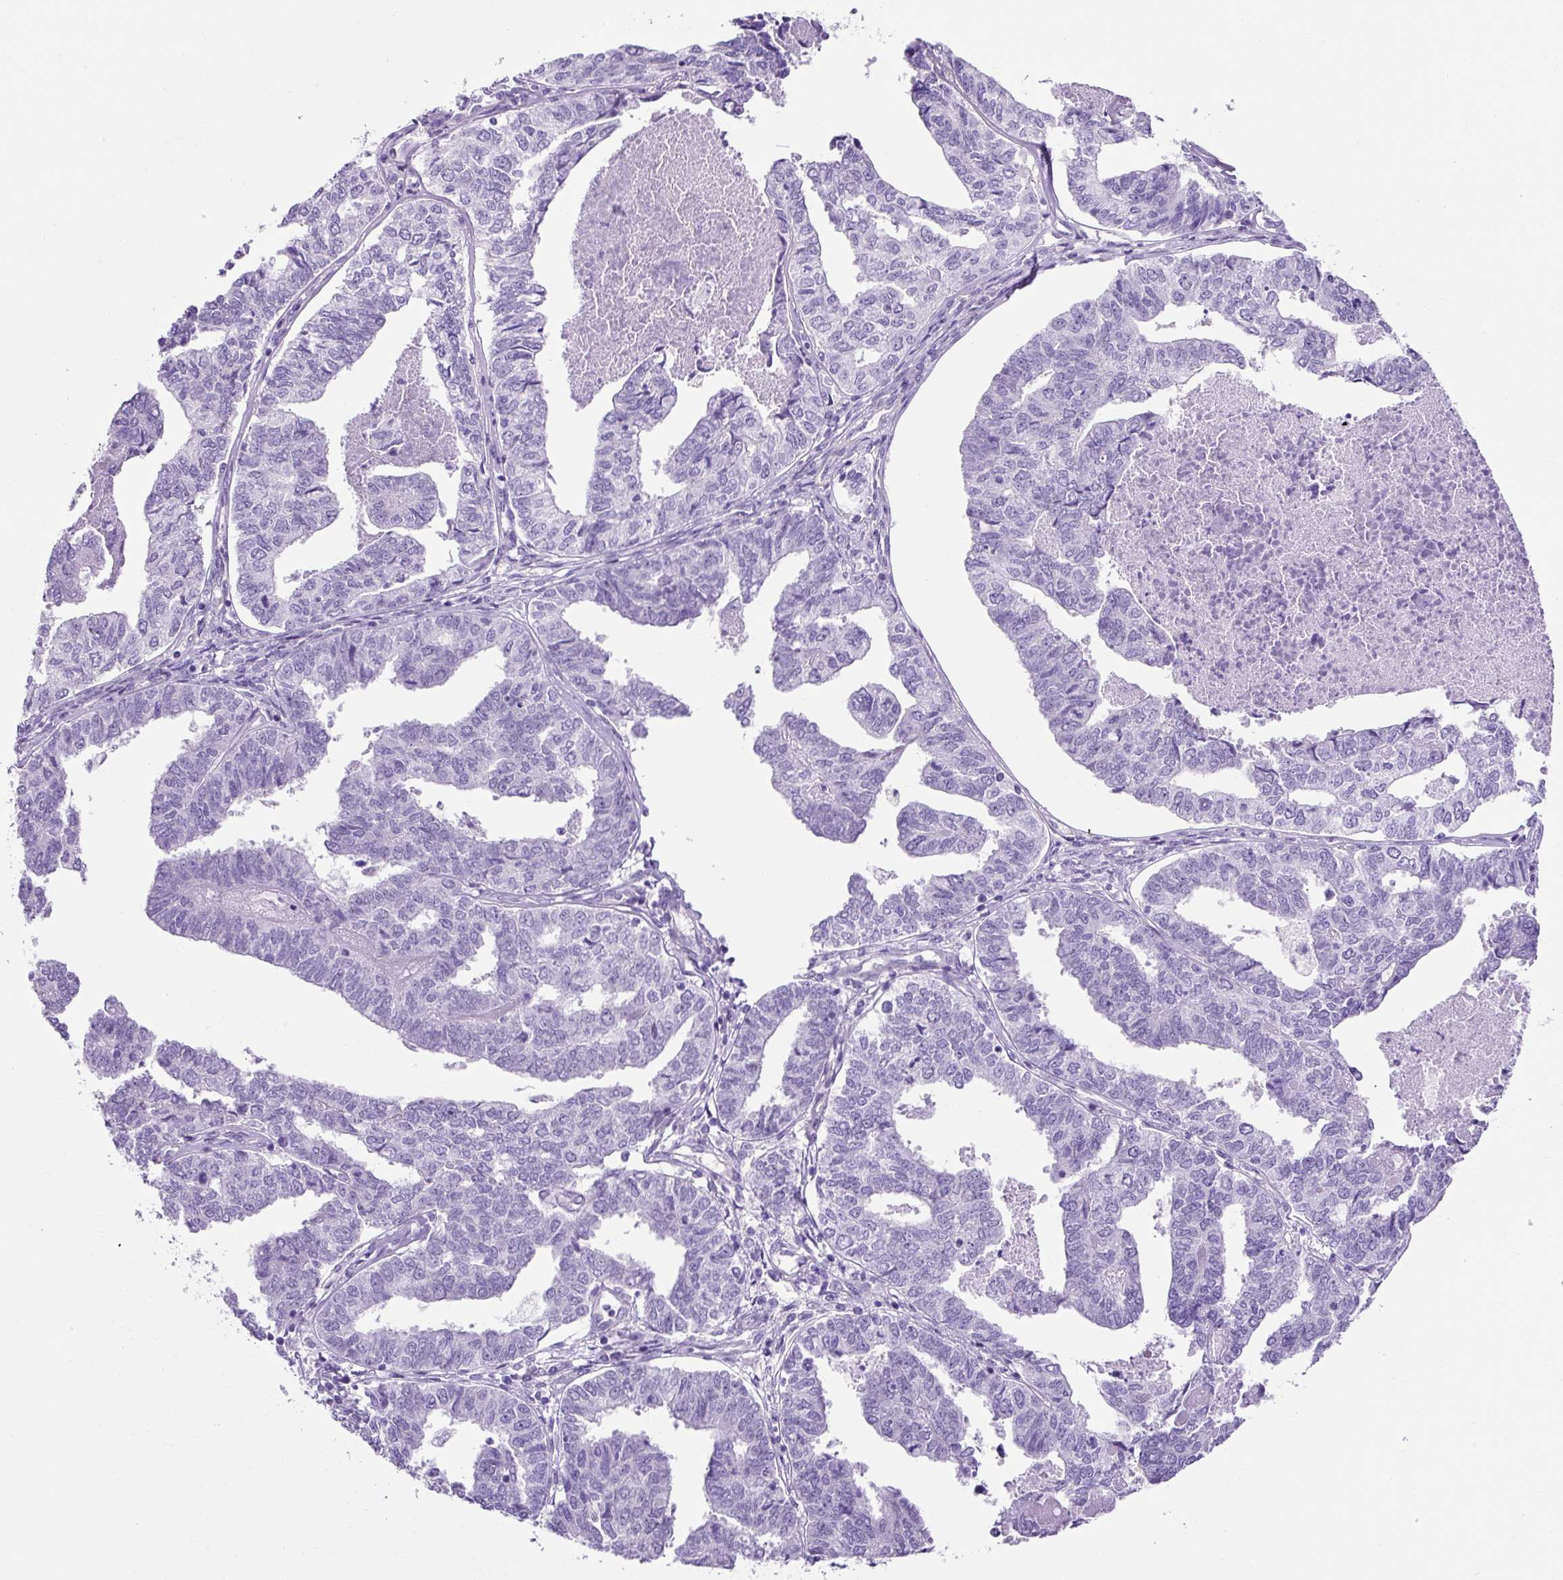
{"staining": {"intensity": "negative", "quantity": "none", "location": "none"}, "tissue": "endometrial cancer", "cell_type": "Tumor cells", "image_type": "cancer", "snomed": [{"axis": "morphology", "description": "Adenocarcinoma, NOS"}, {"axis": "topography", "description": "Endometrium"}], "caption": "IHC micrograph of neoplastic tissue: endometrial adenocarcinoma stained with DAB (3,3'-diaminobenzidine) exhibits no significant protein expression in tumor cells.", "gene": "KRT12", "patient": {"sex": "female", "age": 73}}